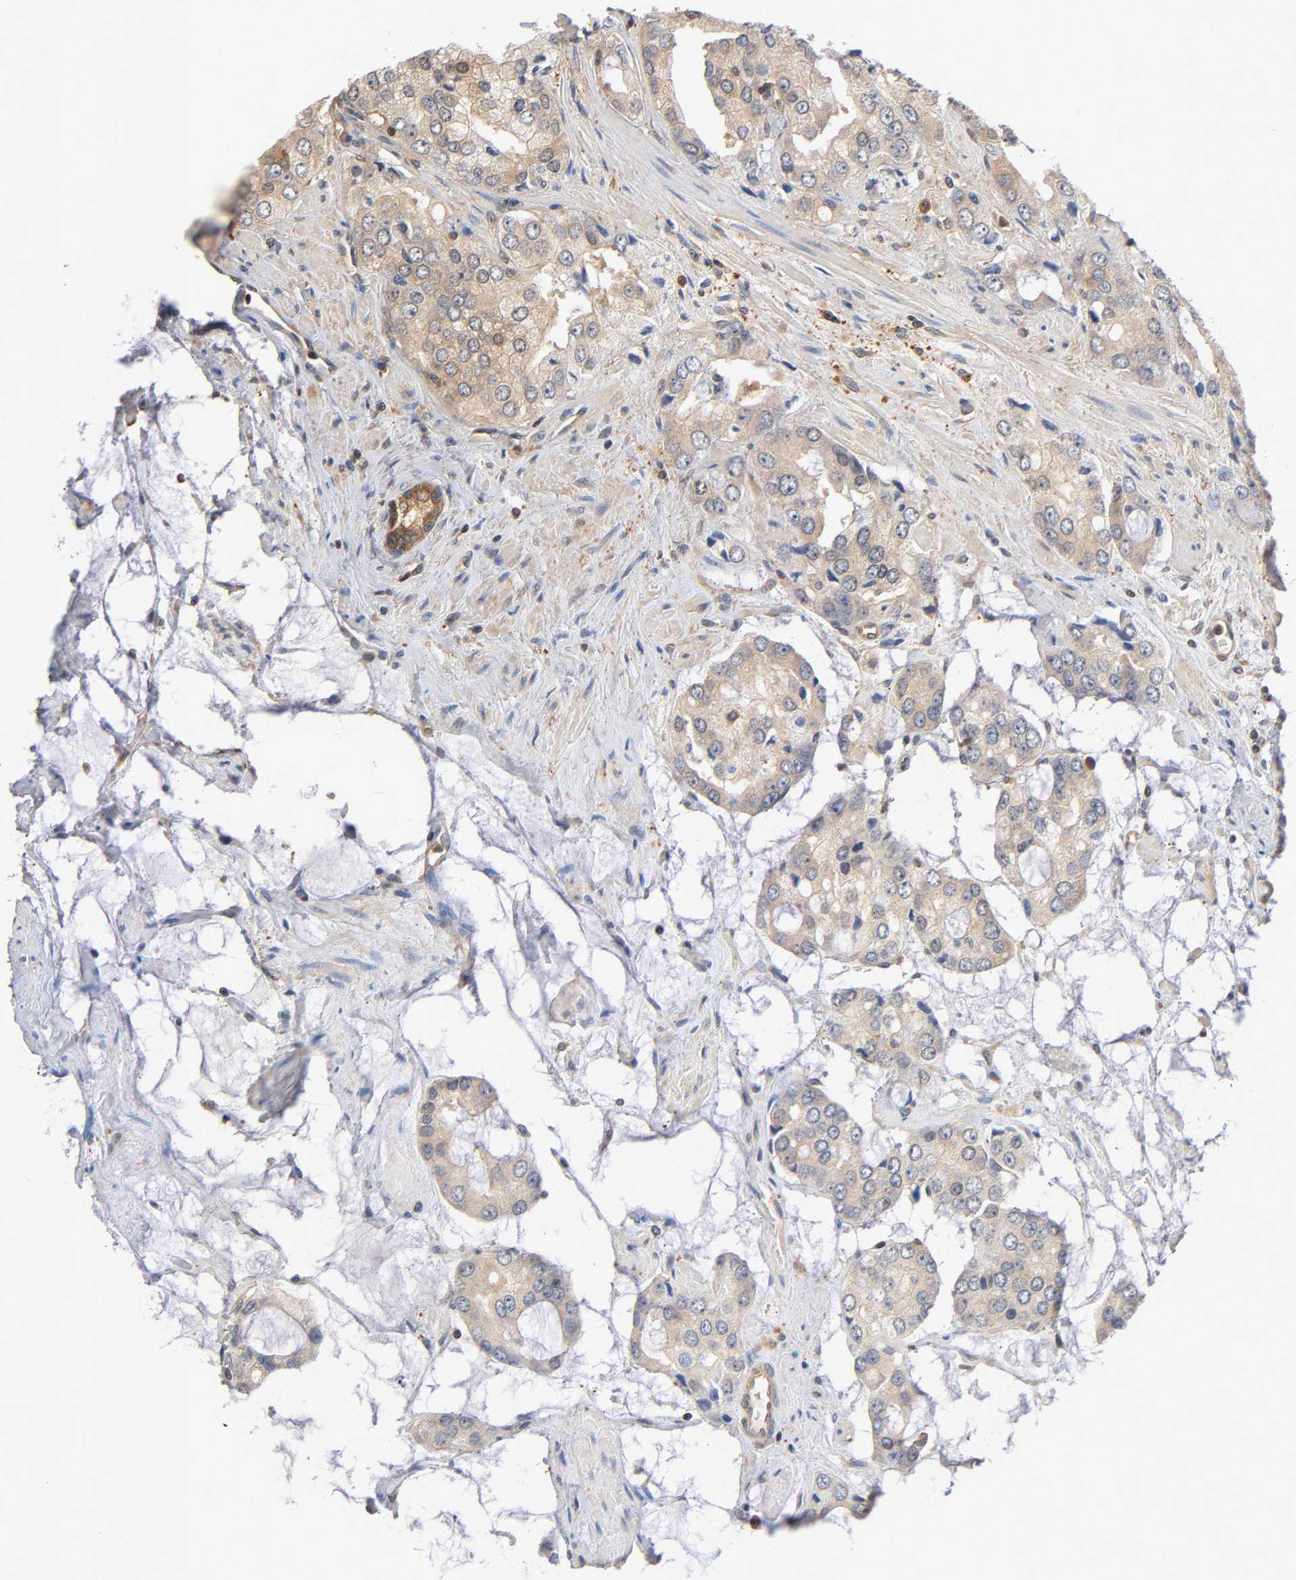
{"staining": {"intensity": "weak", "quantity": ">75%", "location": "cytoplasmic/membranous"}, "tissue": "prostate cancer", "cell_type": "Tumor cells", "image_type": "cancer", "snomed": [{"axis": "morphology", "description": "Adenocarcinoma, High grade"}, {"axis": "topography", "description": "Prostate"}], "caption": "Prostate adenocarcinoma (high-grade) tissue shows weak cytoplasmic/membranous positivity in about >75% of tumor cells, visualized by immunohistochemistry.", "gene": "ALDOA", "patient": {"sex": "male", "age": 67}}